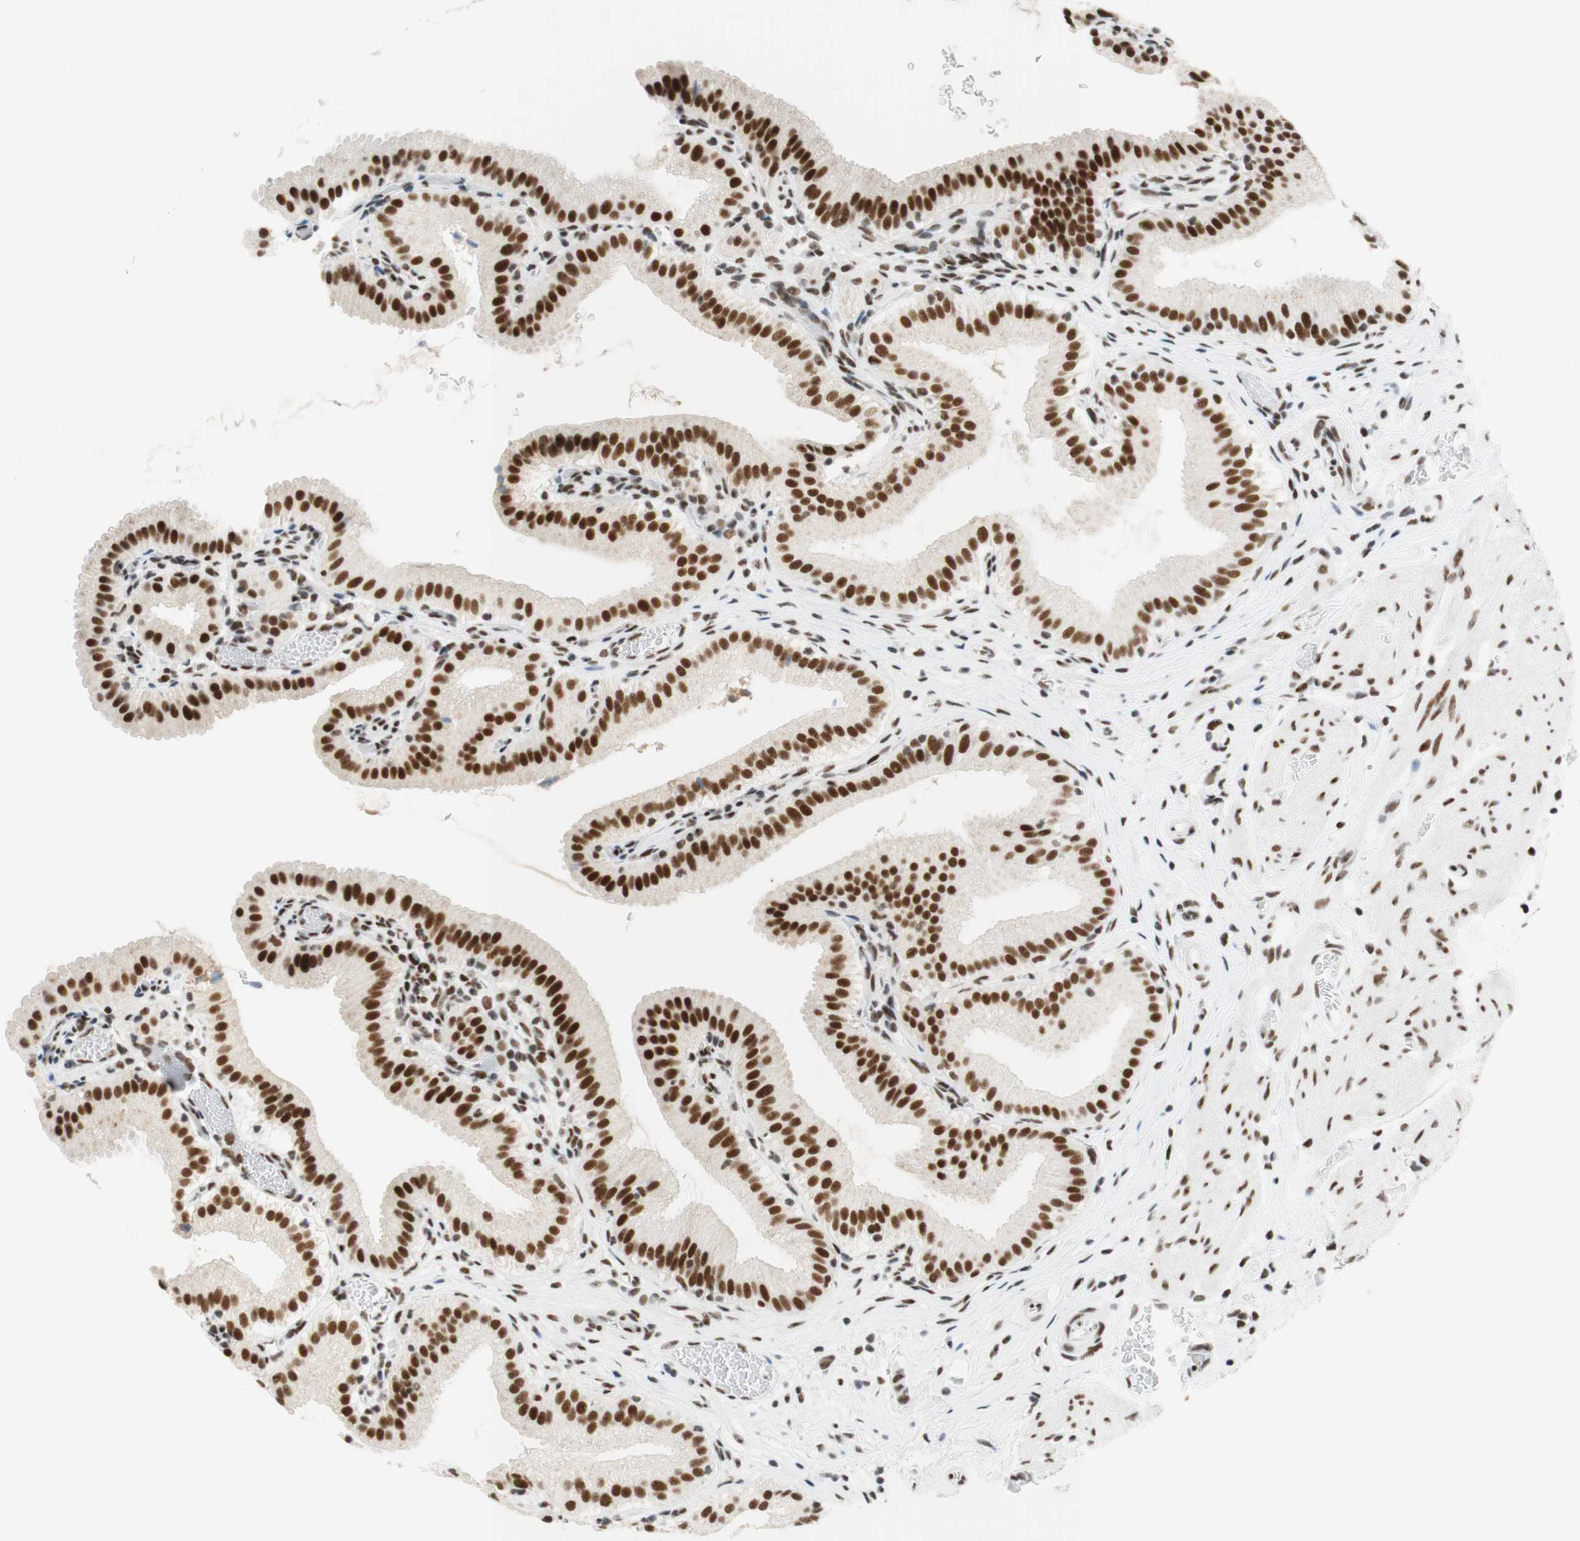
{"staining": {"intensity": "strong", "quantity": ">75%", "location": "nuclear"}, "tissue": "gallbladder", "cell_type": "Glandular cells", "image_type": "normal", "snomed": [{"axis": "morphology", "description": "Normal tissue, NOS"}, {"axis": "topography", "description": "Gallbladder"}], "caption": "Immunohistochemical staining of normal human gallbladder displays >75% levels of strong nuclear protein staining in approximately >75% of glandular cells.", "gene": "RNF20", "patient": {"sex": "male", "age": 54}}